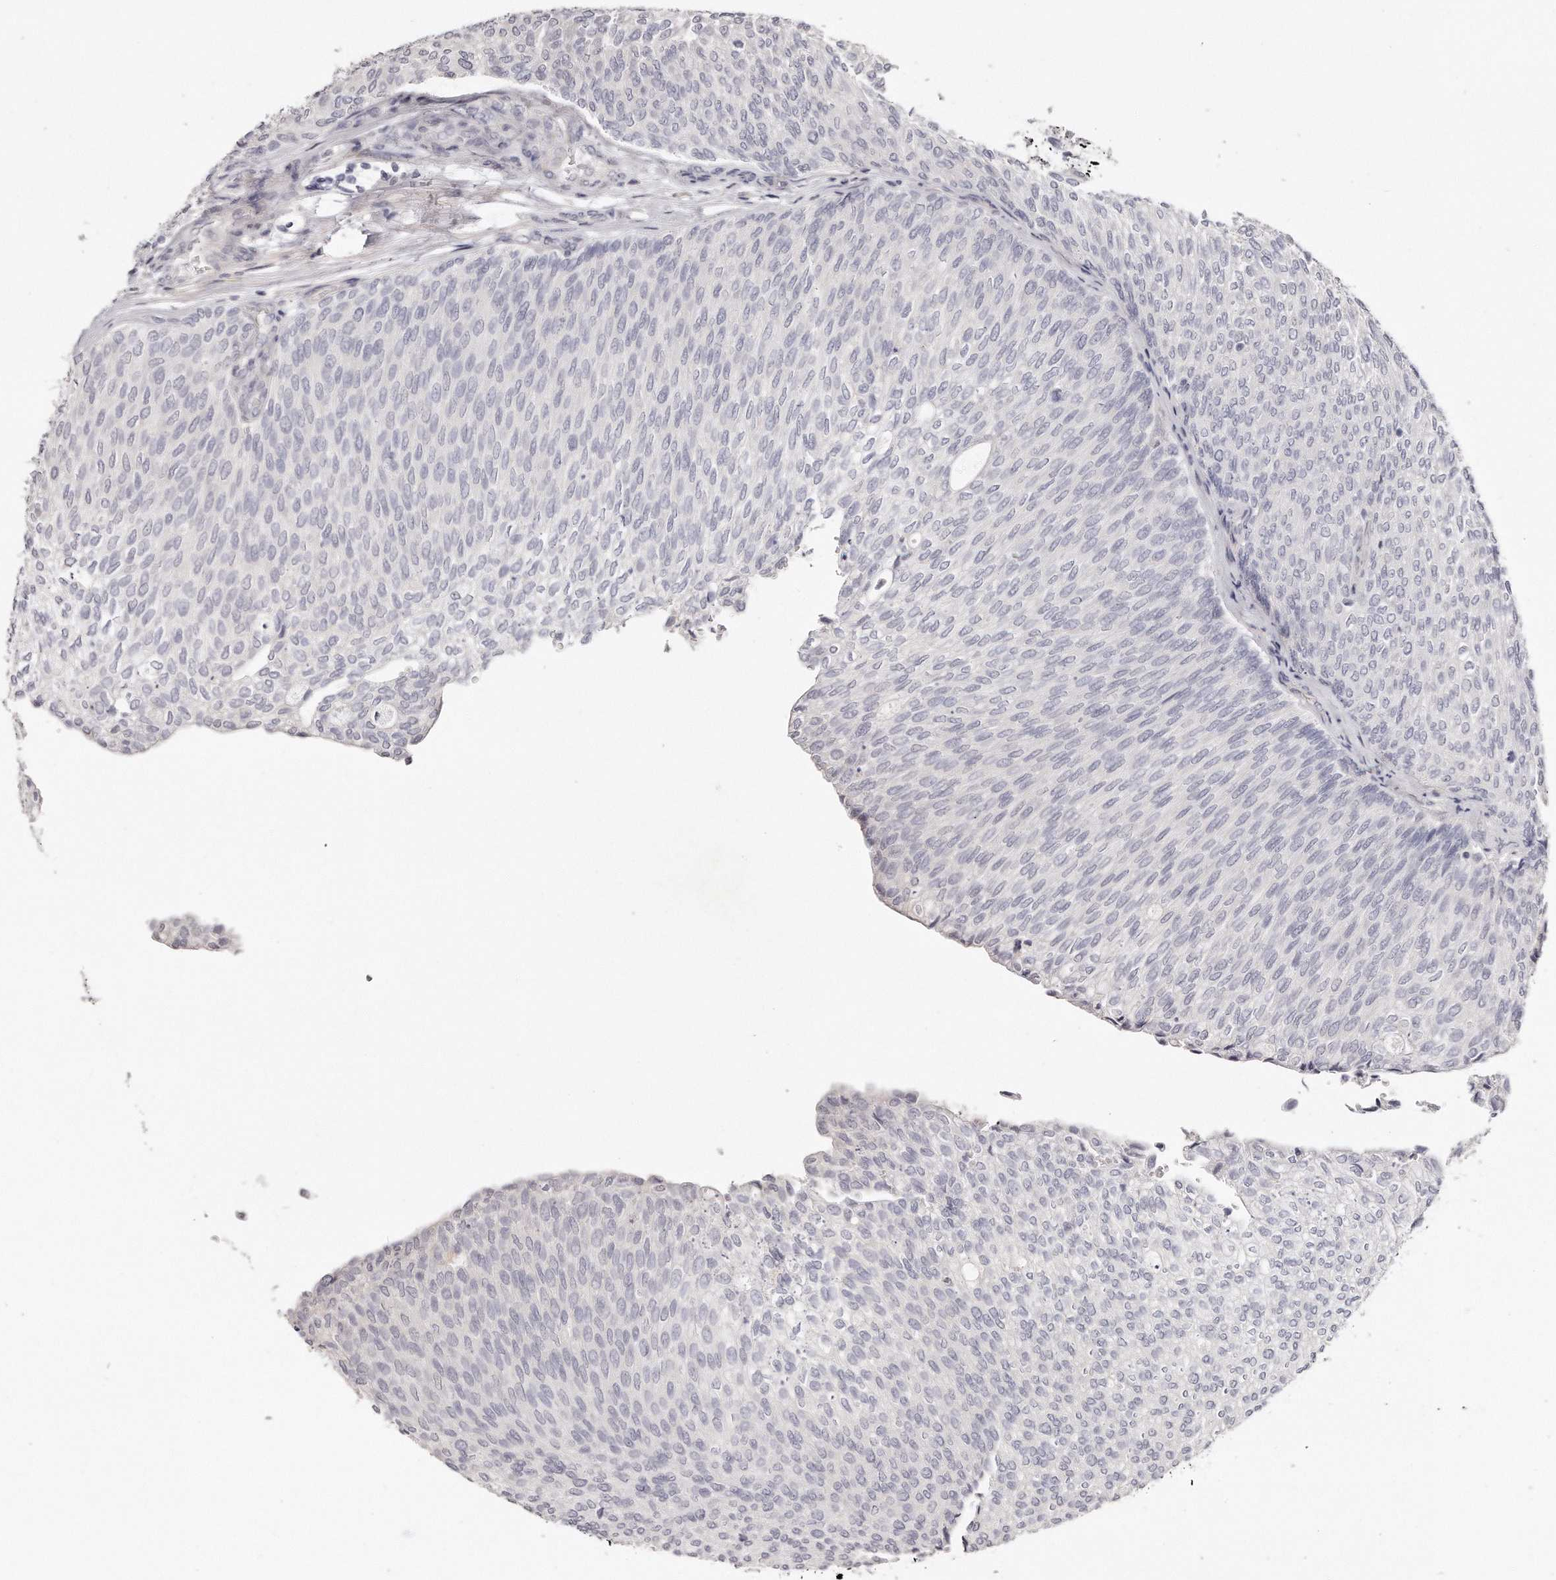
{"staining": {"intensity": "negative", "quantity": "none", "location": "none"}, "tissue": "urothelial cancer", "cell_type": "Tumor cells", "image_type": "cancer", "snomed": [{"axis": "morphology", "description": "Urothelial carcinoma, Low grade"}, {"axis": "topography", "description": "Urinary bladder"}], "caption": "IHC image of neoplastic tissue: low-grade urothelial carcinoma stained with DAB (3,3'-diaminobenzidine) demonstrates no significant protein positivity in tumor cells.", "gene": "TTLL4", "patient": {"sex": "female", "age": 79}}